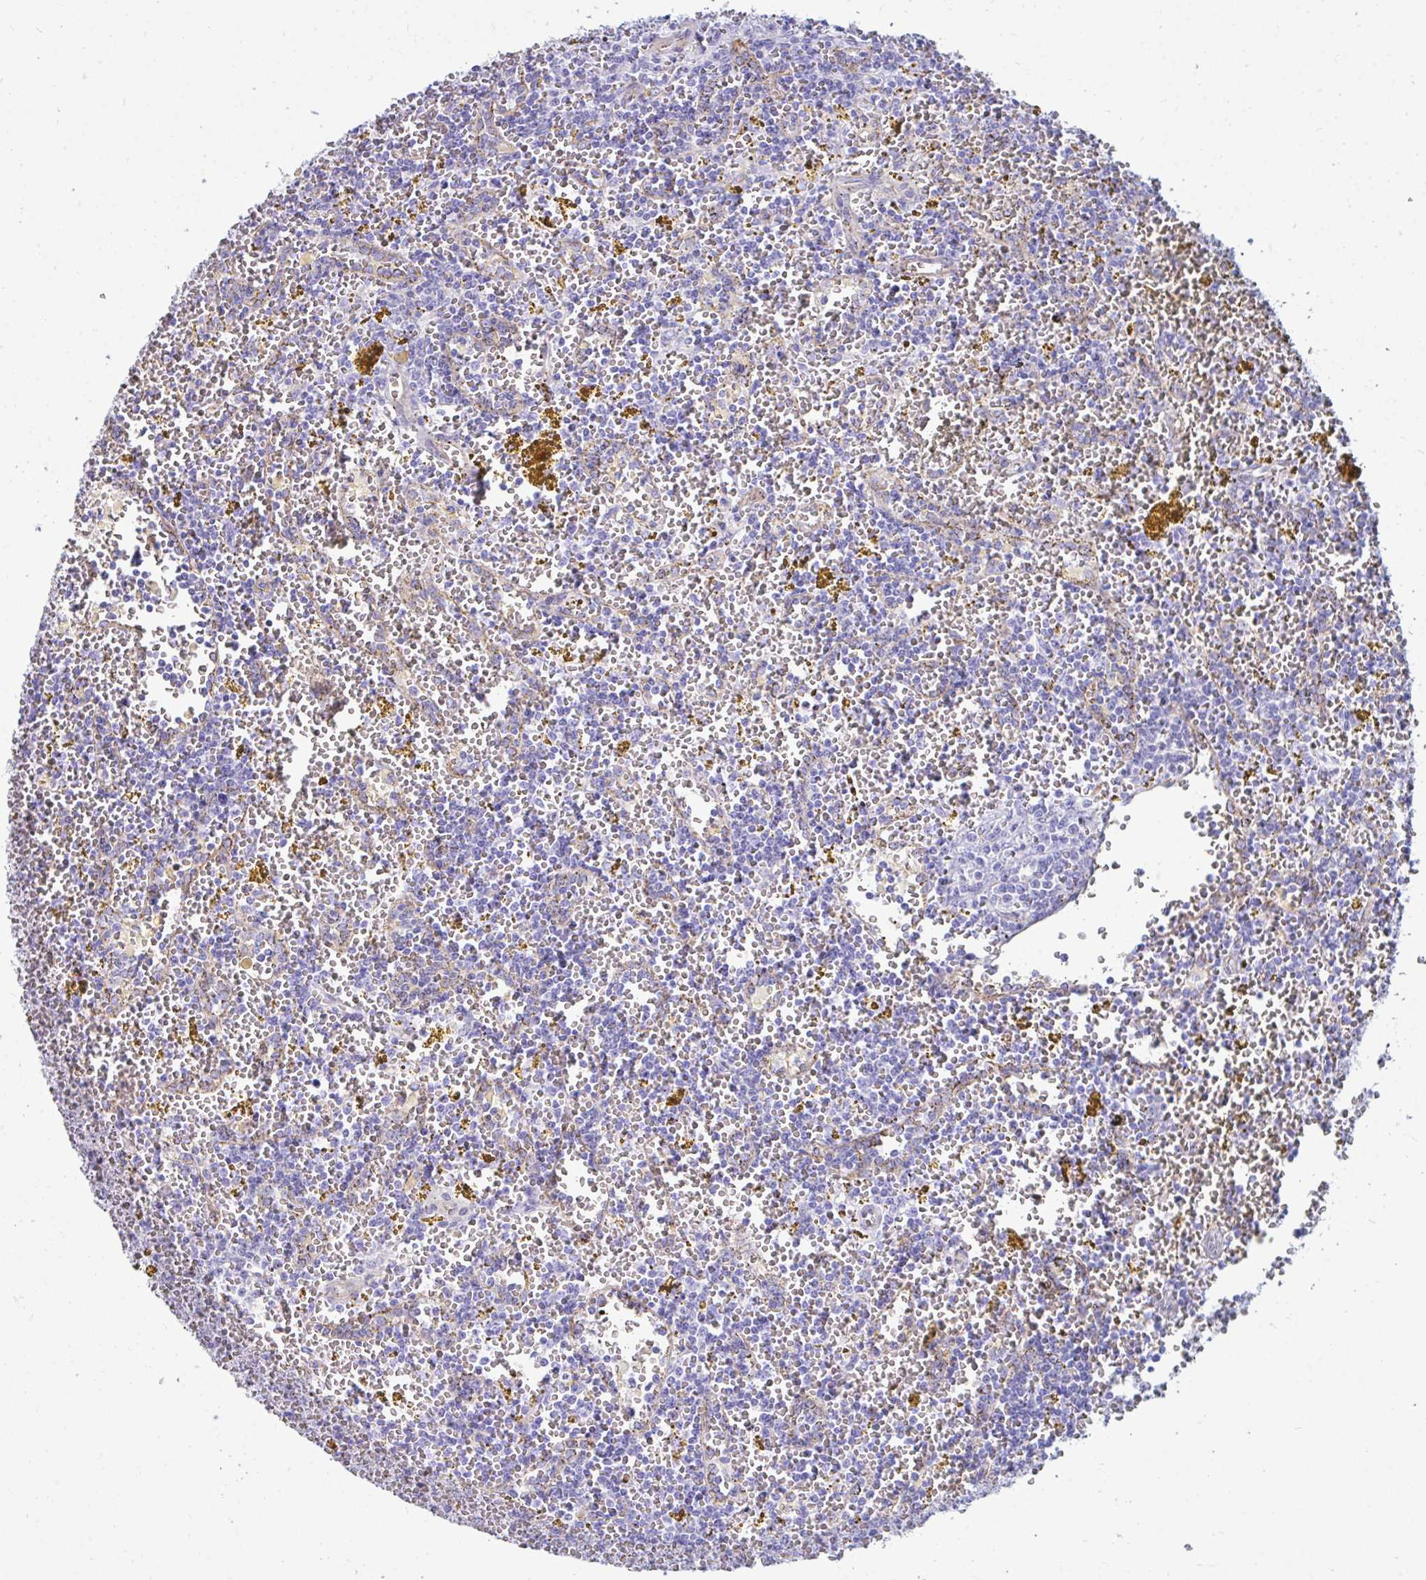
{"staining": {"intensity": "negative", "quantity": "none", "location": "none"}, "tissue": "lymphoma", "cell_type": "Tumor cells", "image_type": "cancer", "snomed": [{"axis": "morphology", "description": "Malignant lymphoma, non-Hodgkin's type, Low grade"}, {"axis": "topography", "description": "Spleen"}, {"axis": "topography", "description": "Lymph node"}], "caption": "Immunohistochemical staining of malignant lymphoma, non-Hodgkin's type (low-grade) reveals no significant expression in tumor cells.", "gene": "UBL3", "patient": {"sex": "female", "age": 66}}